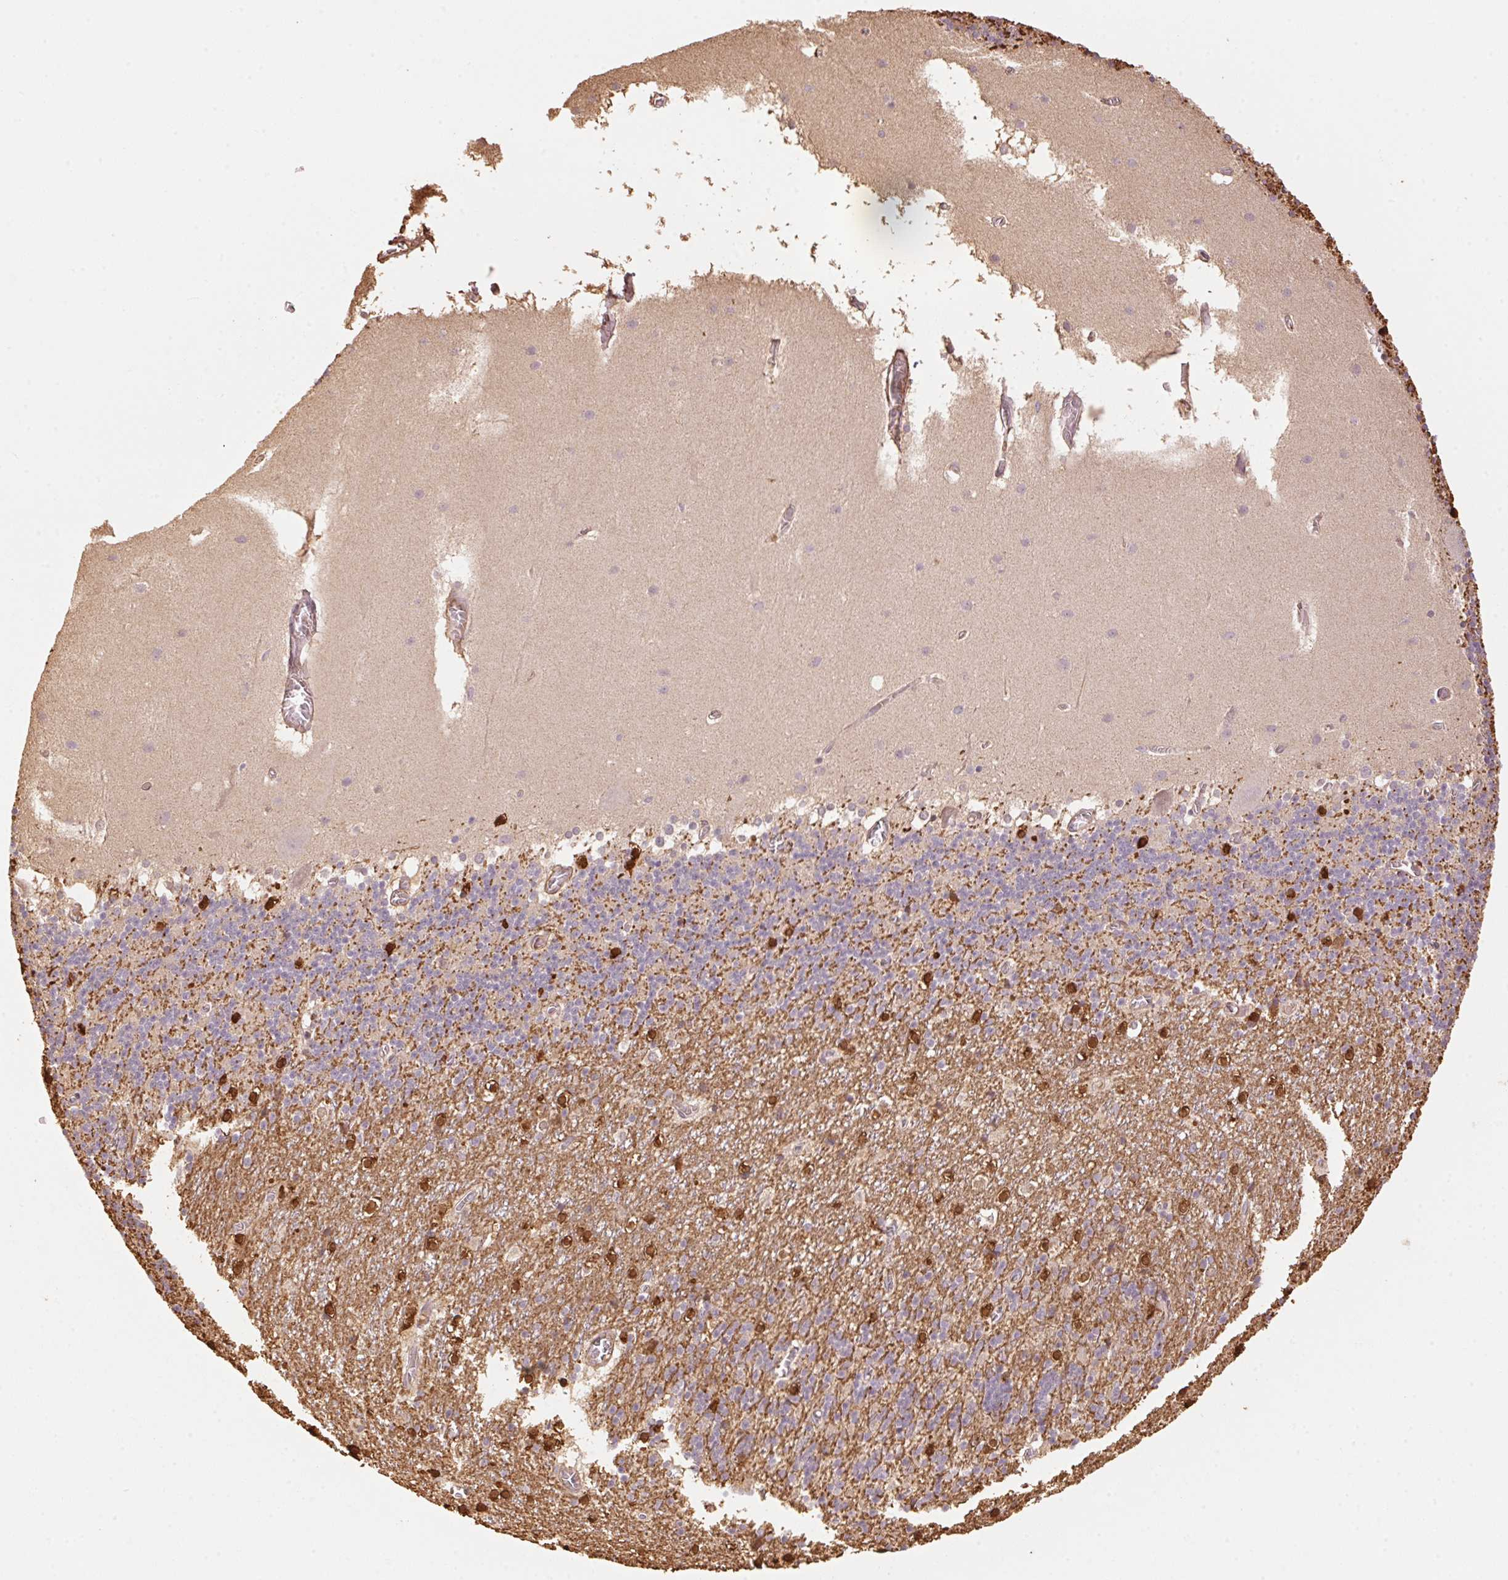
{"staining": {"intensity": "strong", "quantity": "<25%", "location": "cytoplasmic/membranous"}, "tissue": "cerebellum", "cell_type": "Cells in granular layer", "image_type": "normal", "snomed": [{"axis": "morphology", "description": "Normal tissue, NOS"}, {"axis": "topography", "description": "Cerebellum"}], "caption": "About <25% of cells in granular layer in benign cerebellum demonstrate strong cytoplasmic/membranous protein expression as visualized by brown immunohistochemical staining.", "gene": "QDPR", "patient": {"sex": "male", "age": 70}}